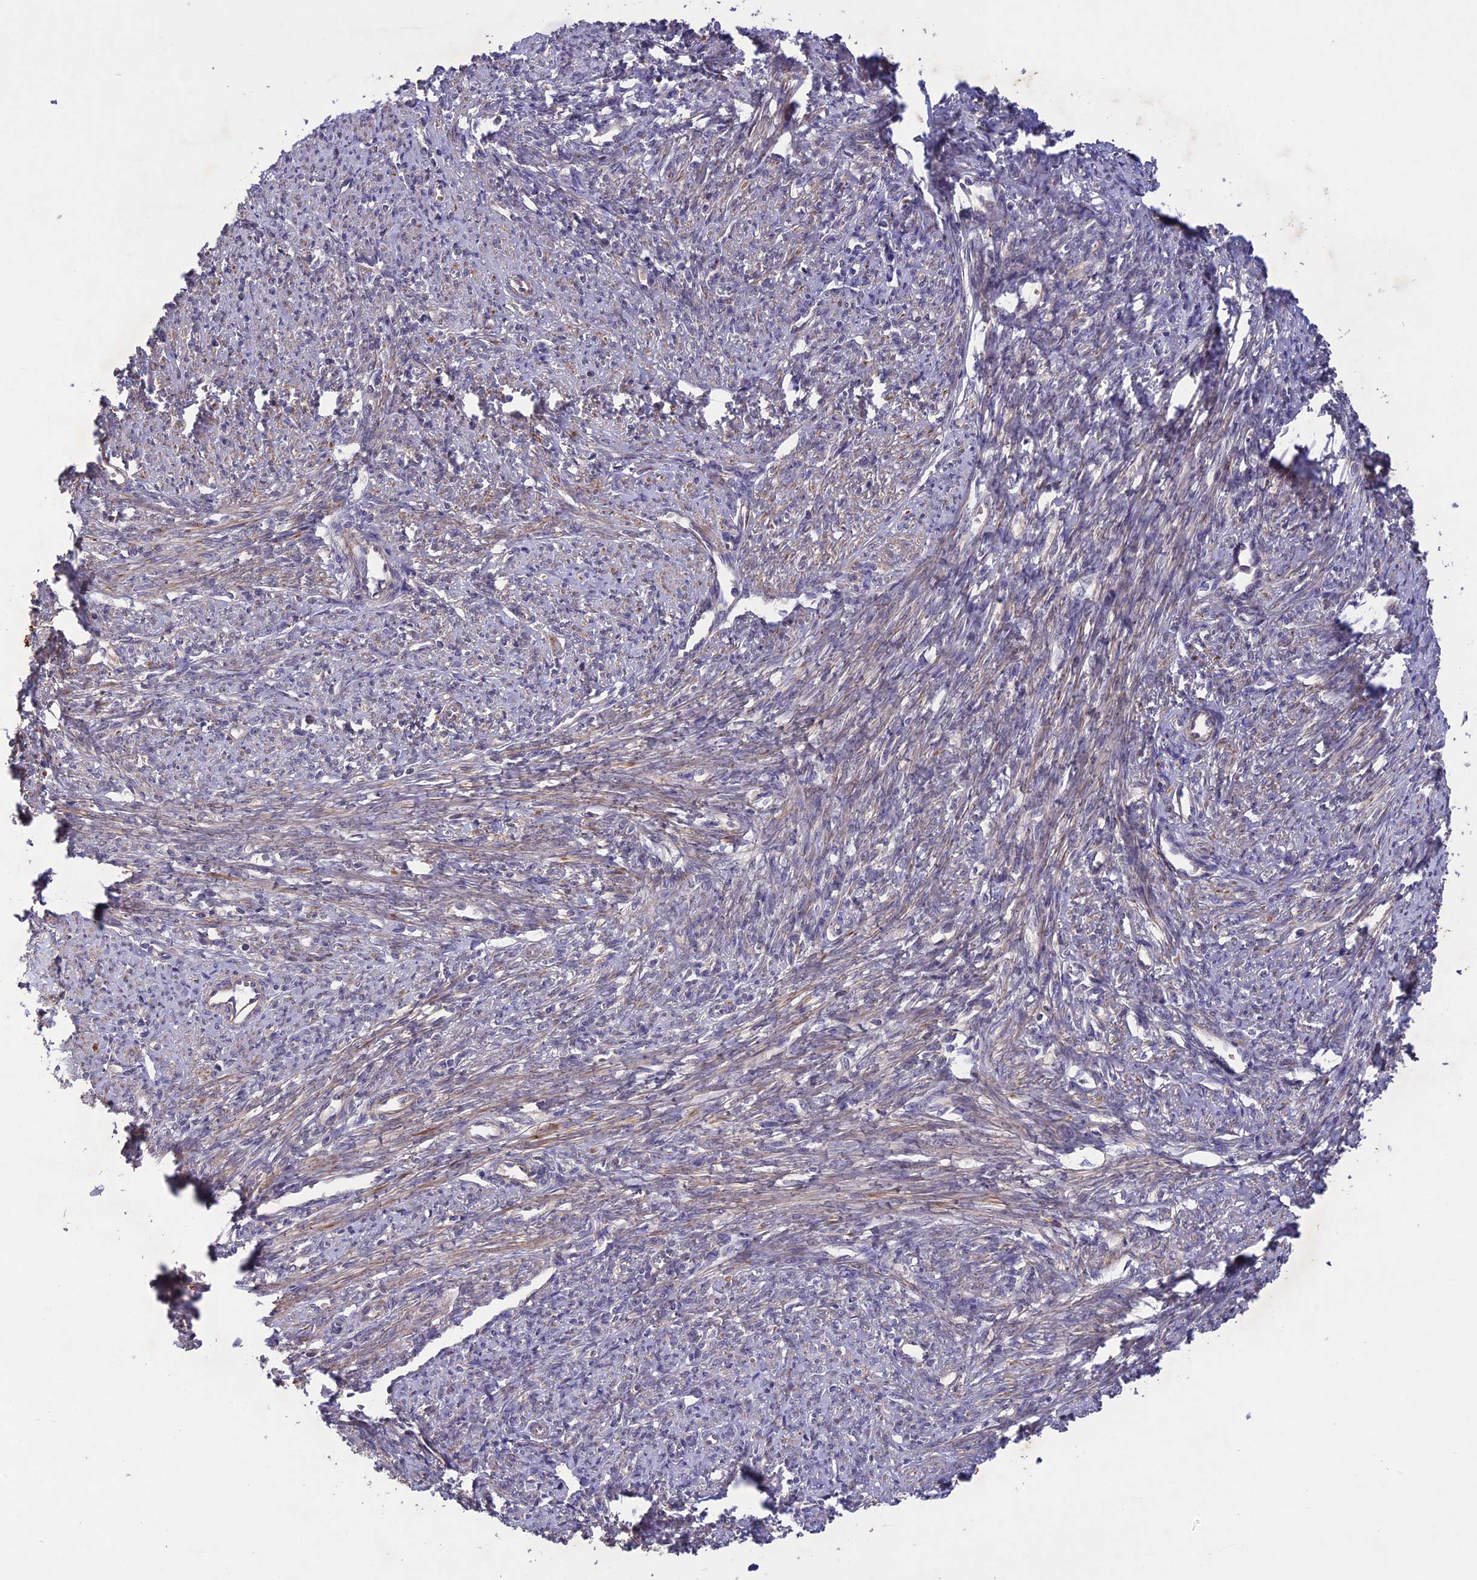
{"staining": {"intensity": "moderate", "quantity": "25%-75%", "location": "cytoplasmic/membranous"}, "tissue": "smooth muscle", "cell_type": "Smooth muscle cells", "image_type": "normal", "snomed": [{"axis": "morphology", "description": "Normal tissue, NOS"}, {"axis": "topography", "description": "Smooth muscle"}, {"axis": "topography", "description": "Uterus"}], "caption": "Brown immunohistochemical staining in normal human smooth muscle exhibits moderate cytoplasmic/membranous positivity in approximately 25%-75% of smooth muscle cells.", "gene": "ADO", "patient": {"sex": "female", "age": 59}}